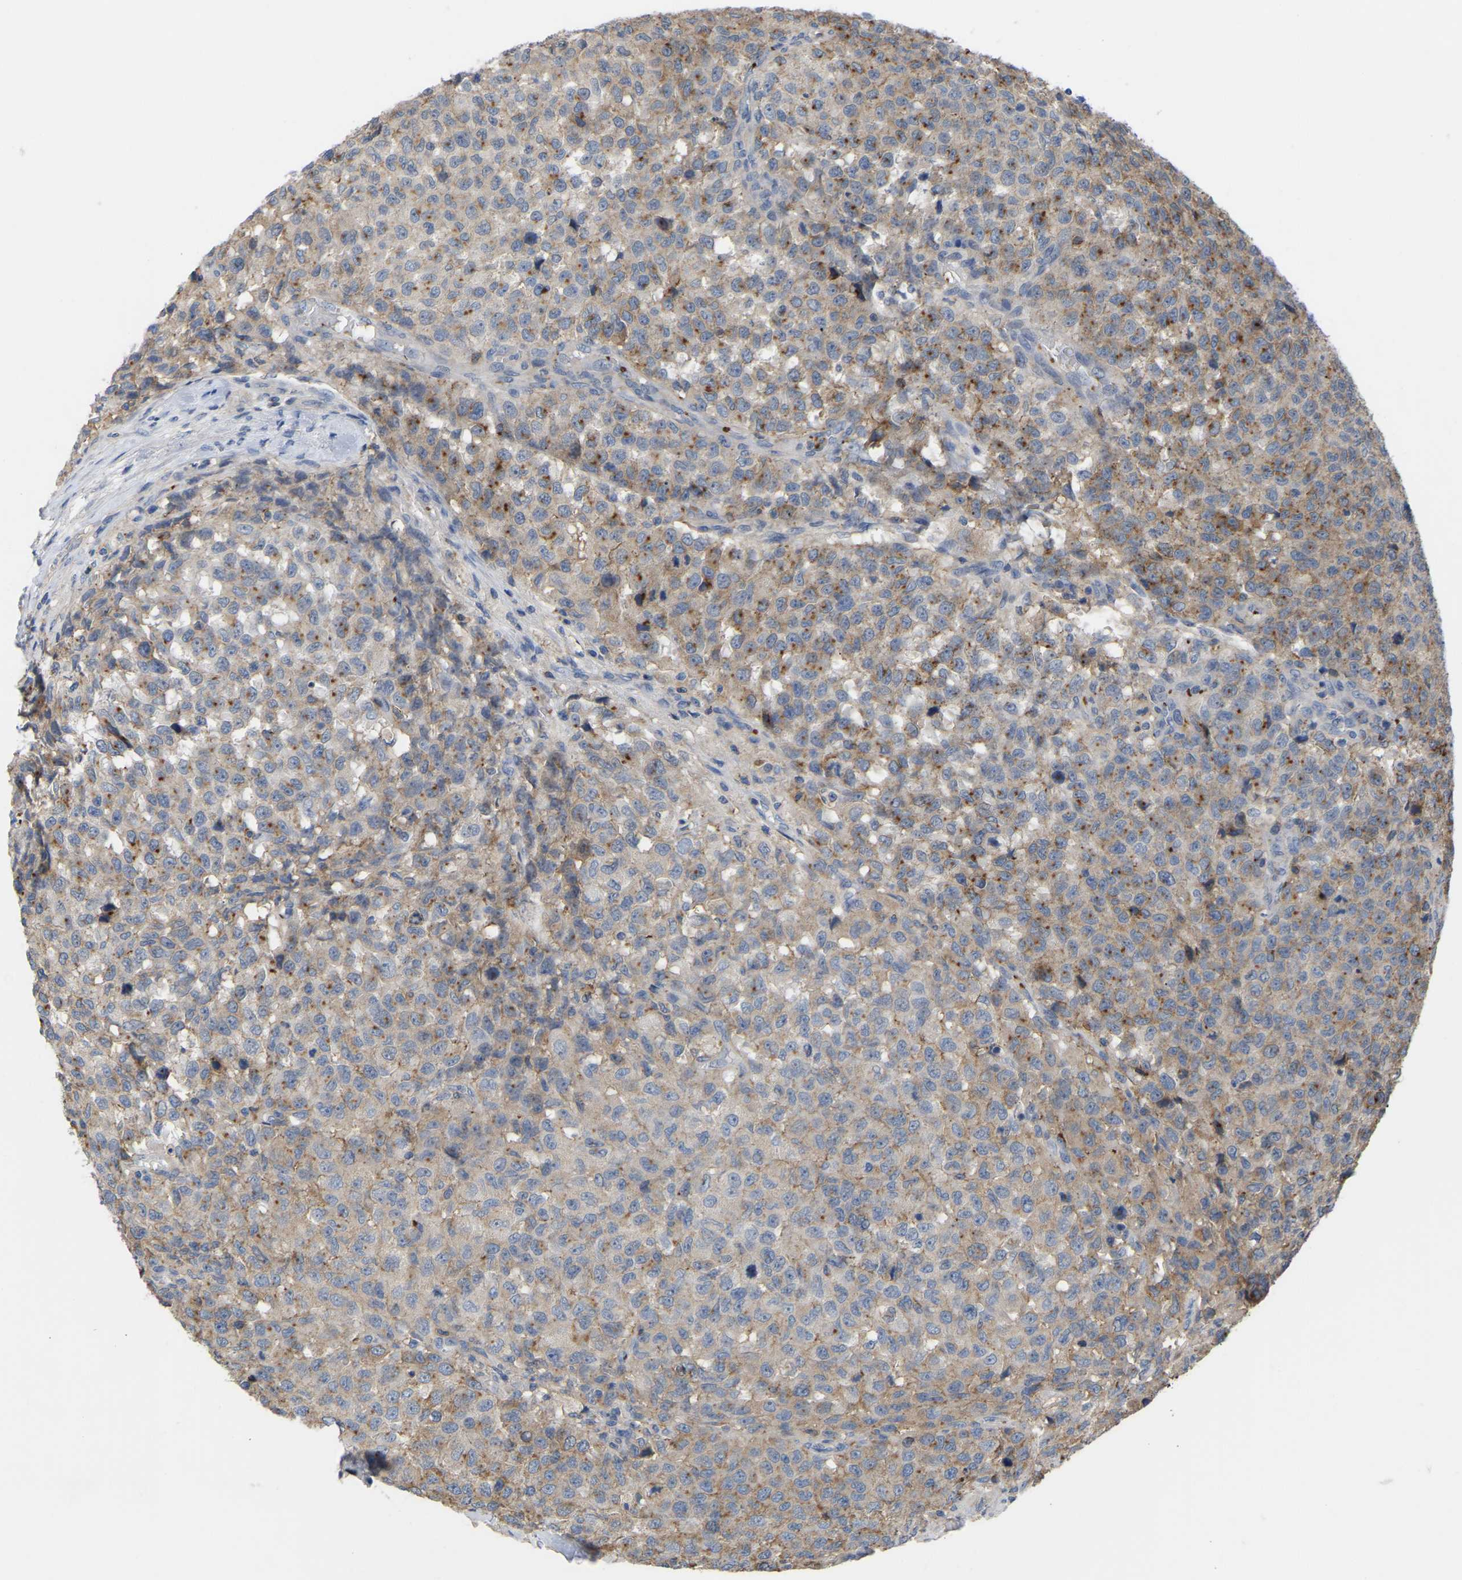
{"staining": {"intensity": "moderate", "quantity": ">75%", "location": "cytoplasmic/membranous"}, "tissue": "testis cancer", "cell_type": "Tumor cells", "image_type": "cancer", "snomed": [{"axis": "morphology", "description": "Seminoma, NOS"}, {"axis": "topography", "description": "Testis"}], "caption": "Immunohistochemistry histopathology image of human testis cancer stained for a protein (brown), which demonstrates medium levels of moderate cytoplasmic/membranous positivity in approximately >75% of tumor cells.", "gene": "ZNF449", "patient": {"sex": "male", "age": 59}}